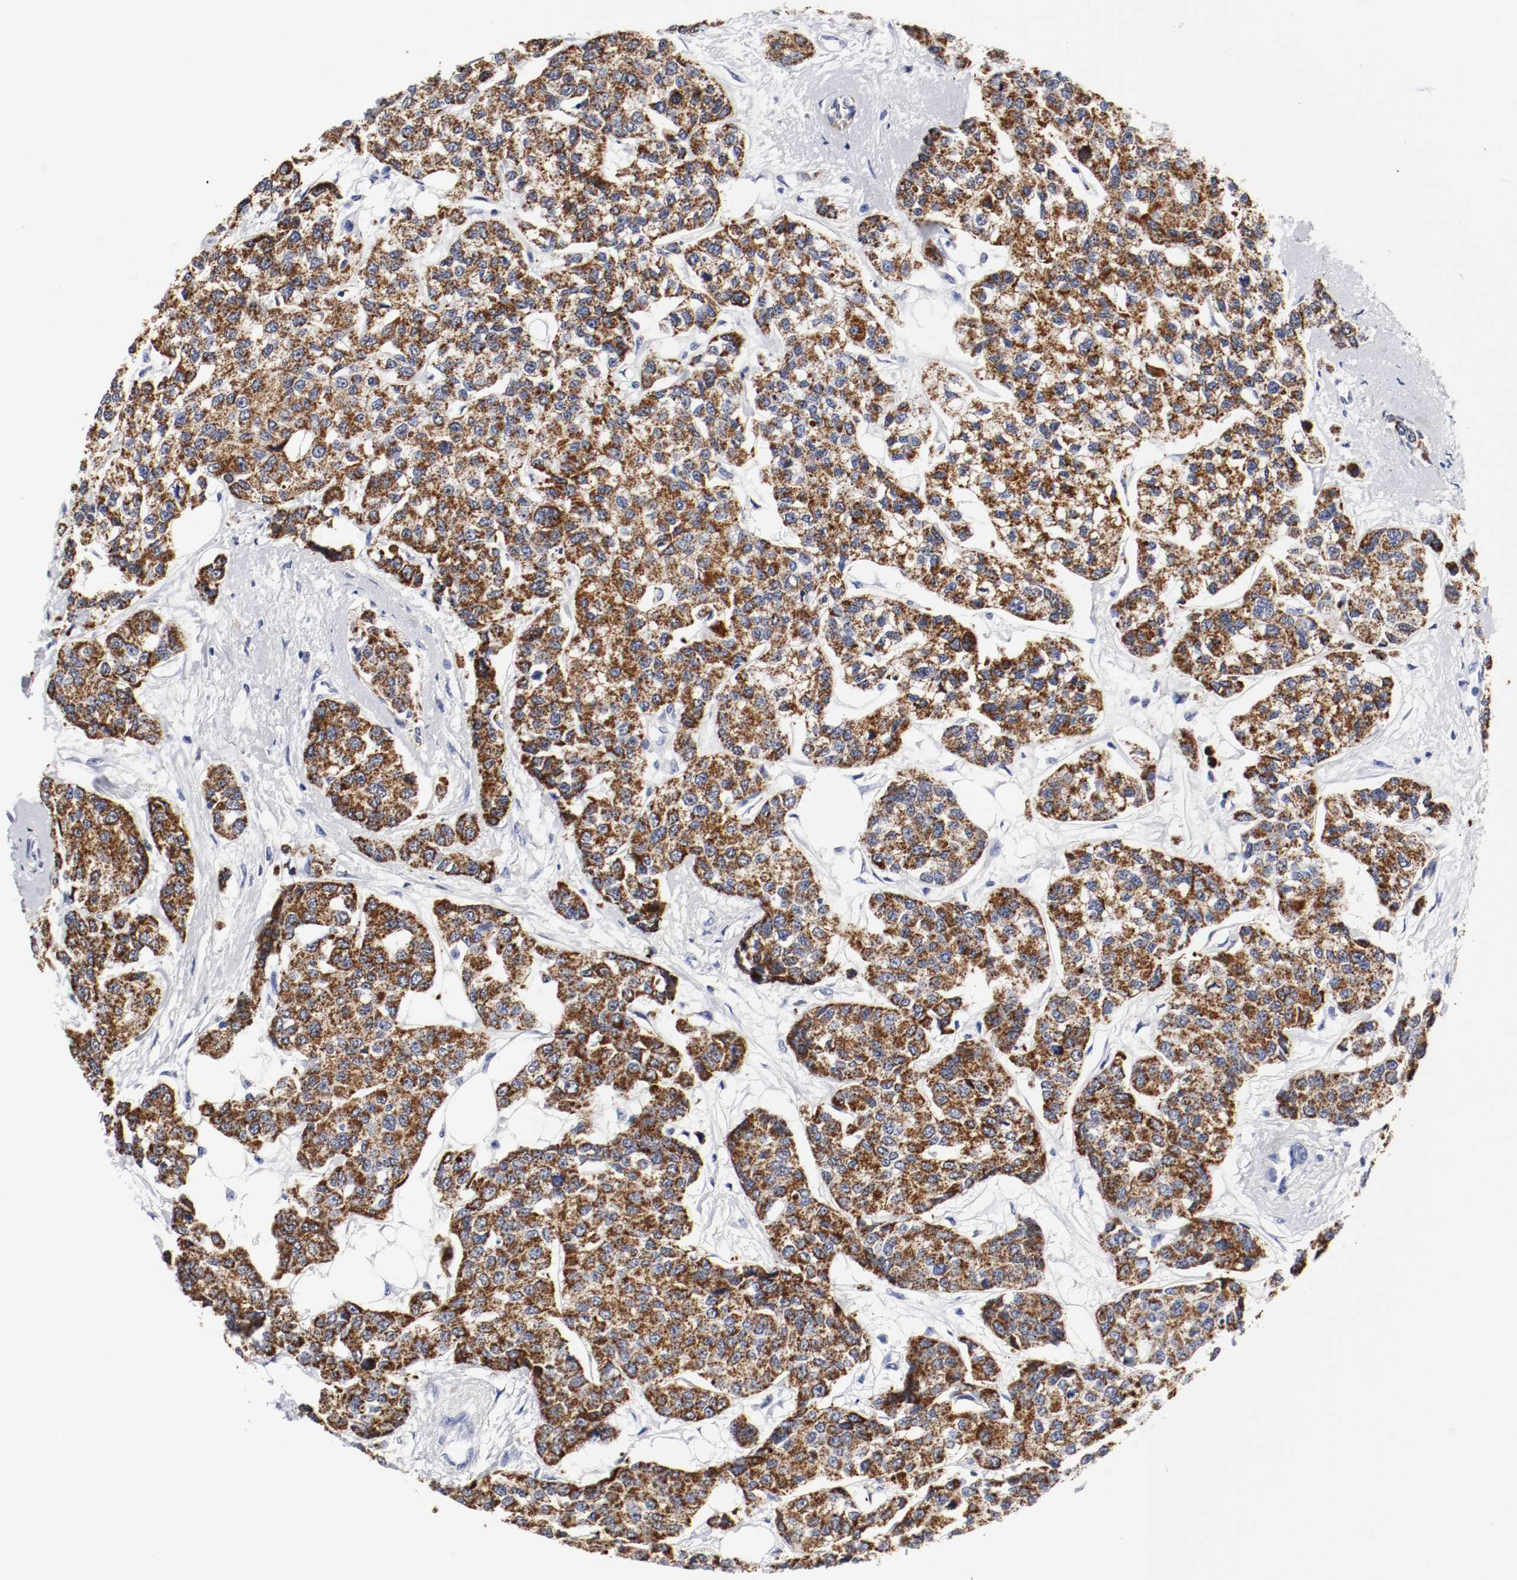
{"staining": {"intensity": "strong", "quantity": ">75%", "location": "cytoplasmic/membranous"}, "tissue": "breast cancer", "cell_type": "Tumor cells", "image_type": "cancer", "snomed": [{"axis": "morphology", "description": "Duct carcinoma"}, {"axis": "topography", "description": "Breast"}], "caption": "Immunohistochemistry (IHC) histopathology image of neoplastic tissue: breast invasive ductal carcinoma stained using IHC shows high levels of strong protein expression localized specifically in the cytoplasmic/membranous of tumor cells, appearing as a cytoplasmic/membranous brown color.", "gene": "GRHL2", "patient": {"sex": "female", "age": 51}}